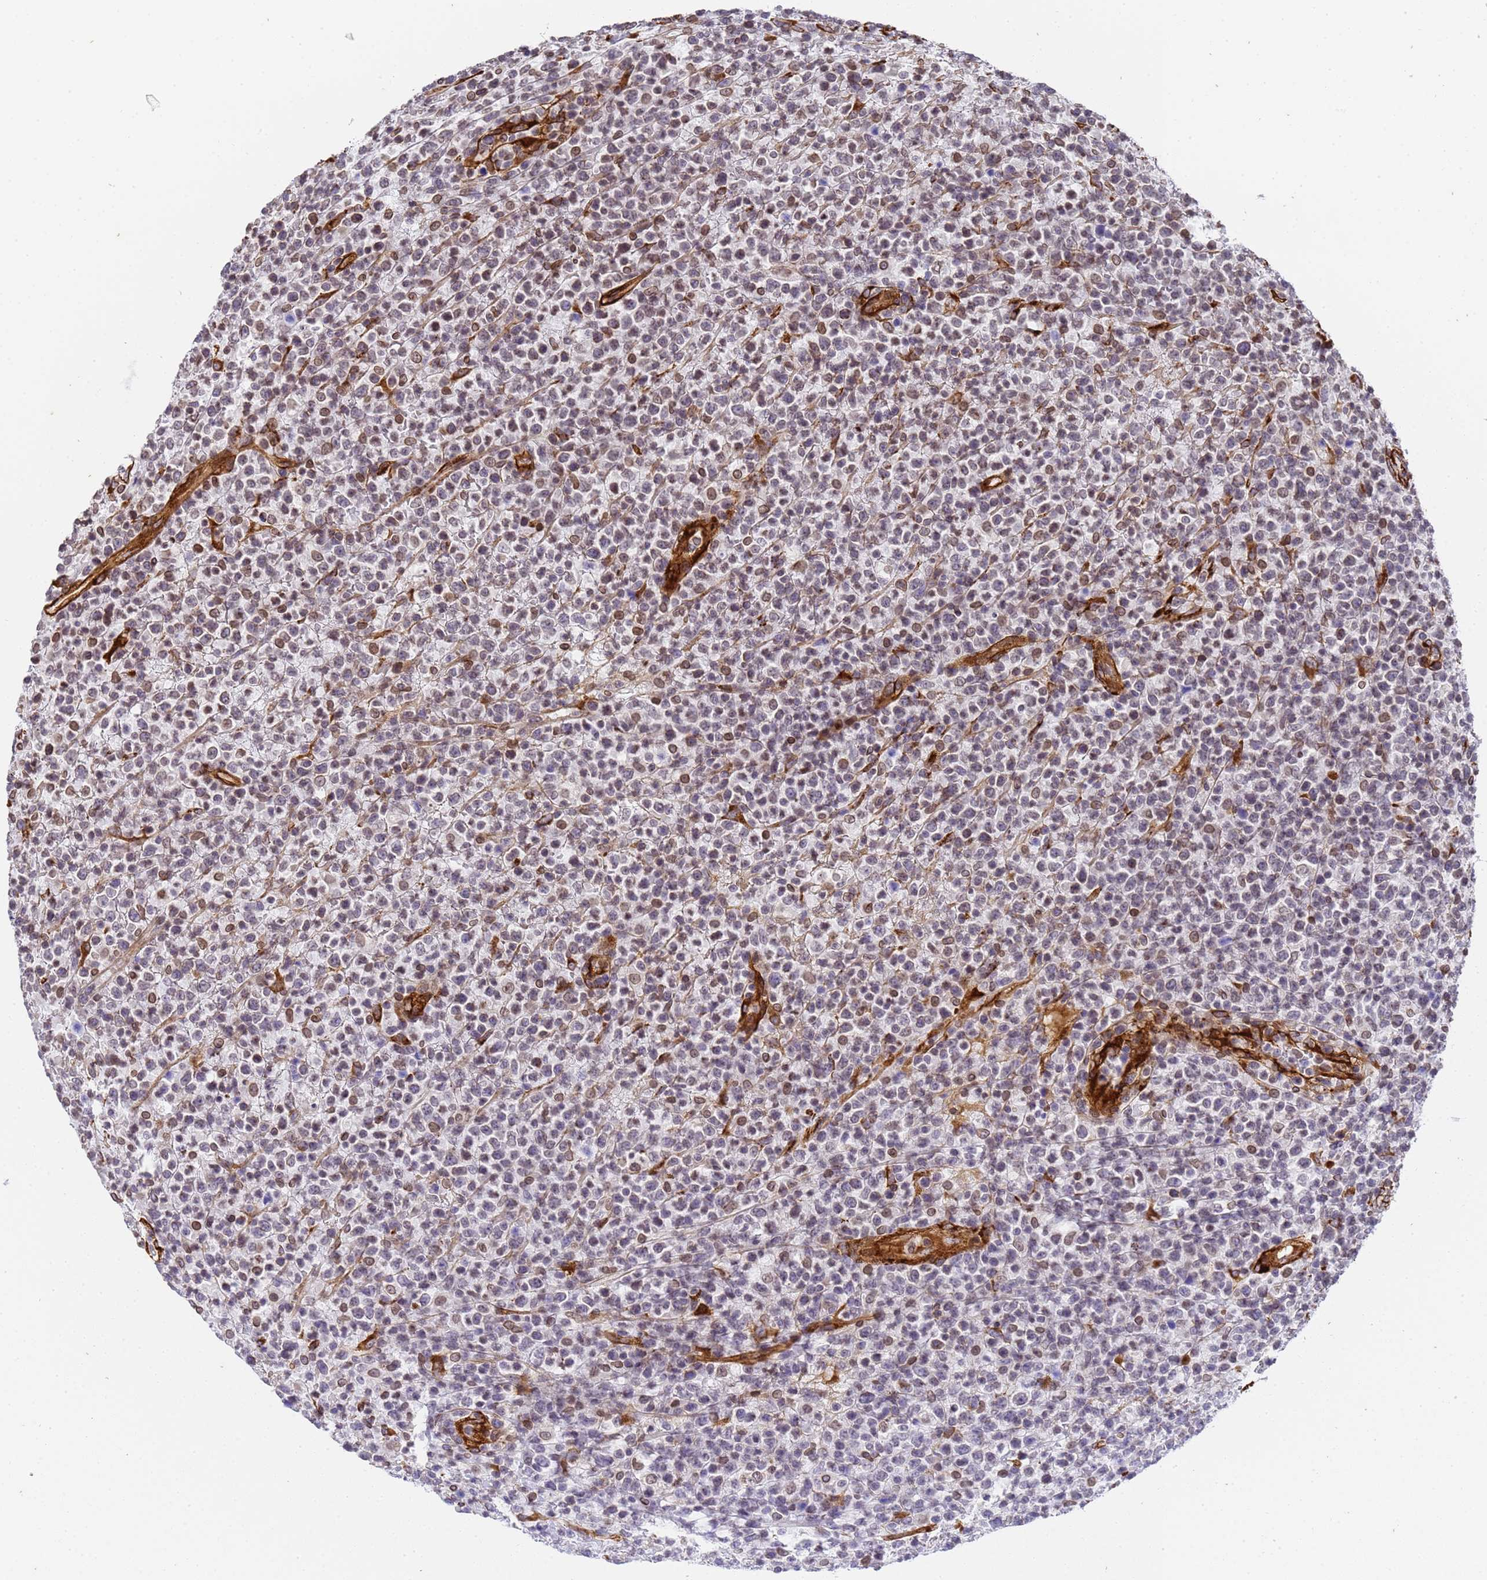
{"staining": {"intensity": "weak", "quantity": "25%-75%", "location": "nuclear"}, "tissue": "lymphoma", "cell_type": "Tumor cells", "image_type": "cancer", "snomed": [{"axis": "morphology", "description": "Malignant lymphoma, non-Hodgkin's type, High grade"}, {"axis": "topography", "description": "Colon"}], "caption": "There is low levels of weak nuclear positivity in tumor cells of malignant lymphoma, non-Hodgkin's type (high-grade), as demonstrated by immunohistochemical staining (brown color).", "gene": "IGFBP7", "patient": {"sex": "female", "age": 53}}